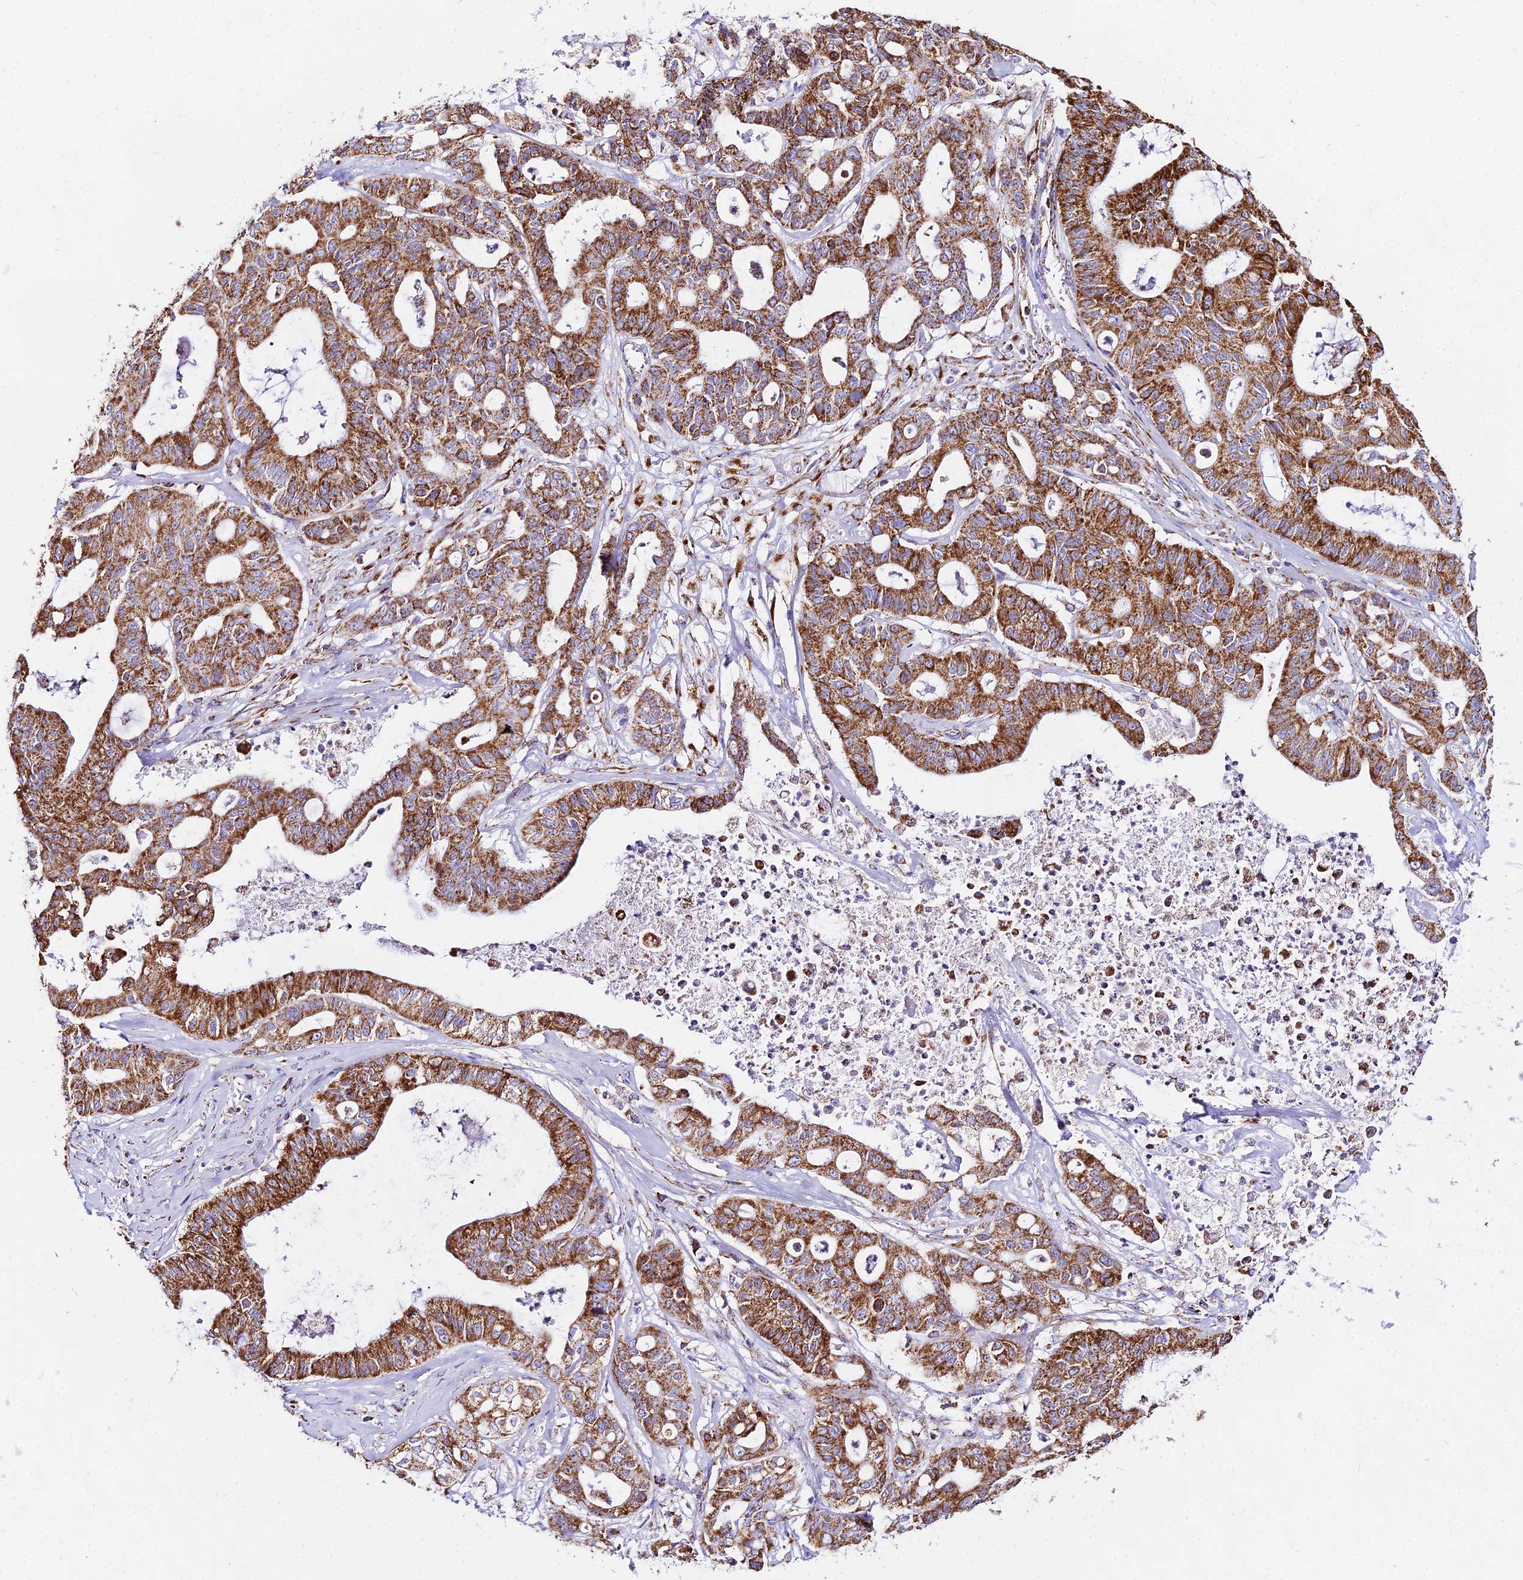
{"staining": {"intensity": "moderate", "quantity": ">75%", "location": "cytoplasmic/membranous"}, "tissue": "ovarian cancer", "cell_type": "Tumor cells", "image_type": "cancer", "snomed": [{"axis": "morphology", "description": "Cystadenocarcinoma, mucinous, NOS"}, {"axis": "topography", "description": "Ovary"}], "caption": "Mucinous cystadenocarcinoma (ovarian) stained with DAB IHC exhibits medium levels of moderate cytoplasmic/membranous expression in approximately >75% of tumor cells.", "gene": "ATP5PD", "patient": {"sex": "female", "age": 70}}